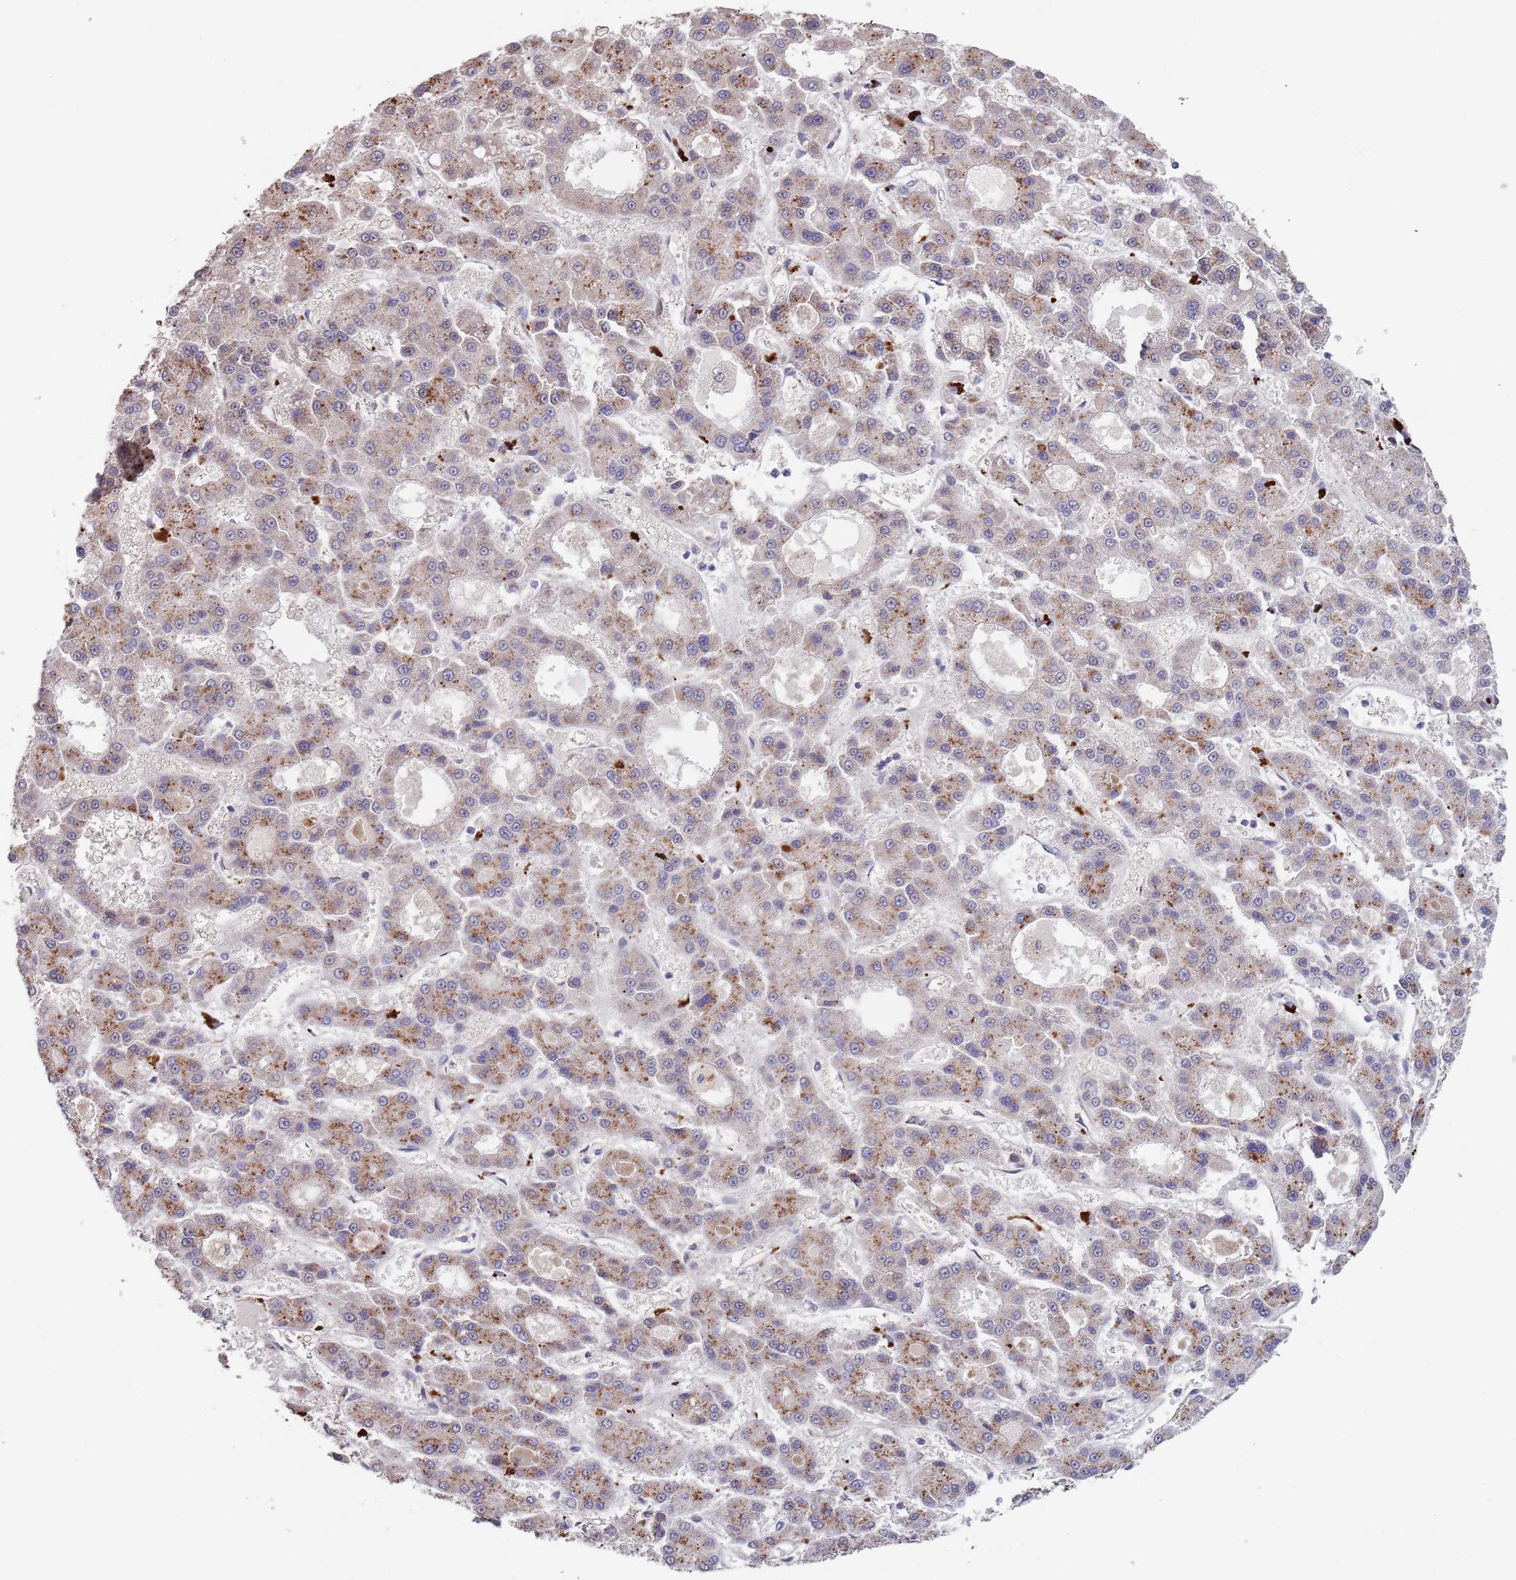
{"staining": {"intensity": "moderate", "quantity": "25%-75%", "location": "cytoplasmic/membranous"}, "tissue": "liver cancer", "cell_type": "Tumor cells", "image_type": "cancer", "snomed": [{"axis": "morphology", "description": "Carcinoma, Hepatocellular, NOS"}, {"axis": "topography", "description": "Liver"}], "caption": "Brown immunohistochemical staining in liver hepatocellular carcinoma displays moderate cytoplasmic/membranous positivity in approximately 25%-75% of tumor cells. The protein of interest is shown in brown color, while the nuclei are stained blue.", "gene": "TMEM64", "patient": {"sex": "male", "age": 70}}